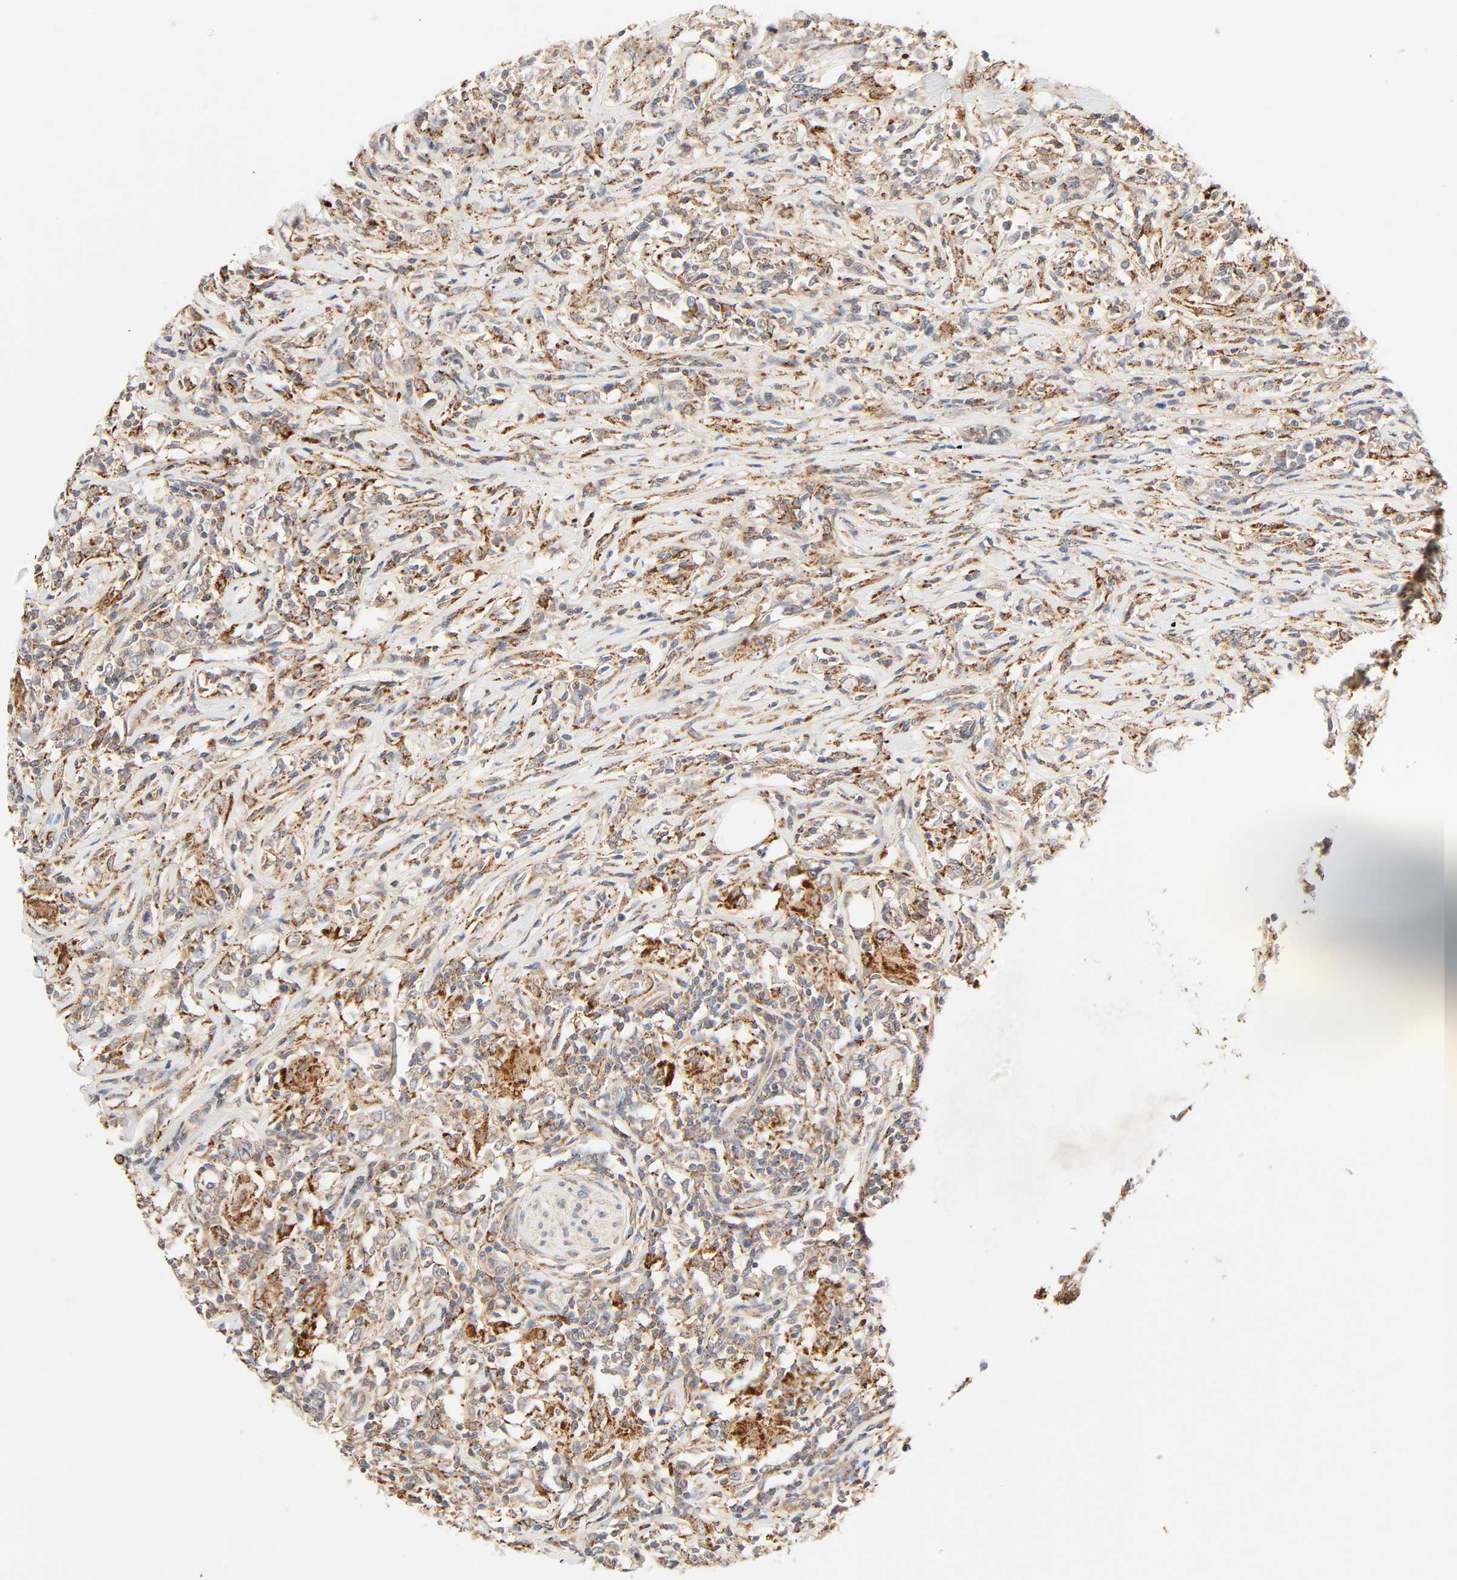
{"staining": {"intensity": "moderate", "quantity": ">75%", "location": "cytoplasmic/membranous"}, "tissue": "lymphoma", "cell_type": "Tumor cells", "image_type": "cancer", "snomed": [{"axis": "morphology", "description": "Malignant lymphoma, non-Hodgkin's type, High grade"}, {"axis": "topography", "description": "Lymph node"}], "caption": "DAB (3,3'-diaminobenzidine) immunohistochemical staining of malignant lymphoma, non-Hodgkin's type (high-grade) shows moderate cytoplasmic/membranous protein staining in about >75% of tumor cells.", "gene": "MAPK6", "patient": {"sex": "female", "age": 84}}